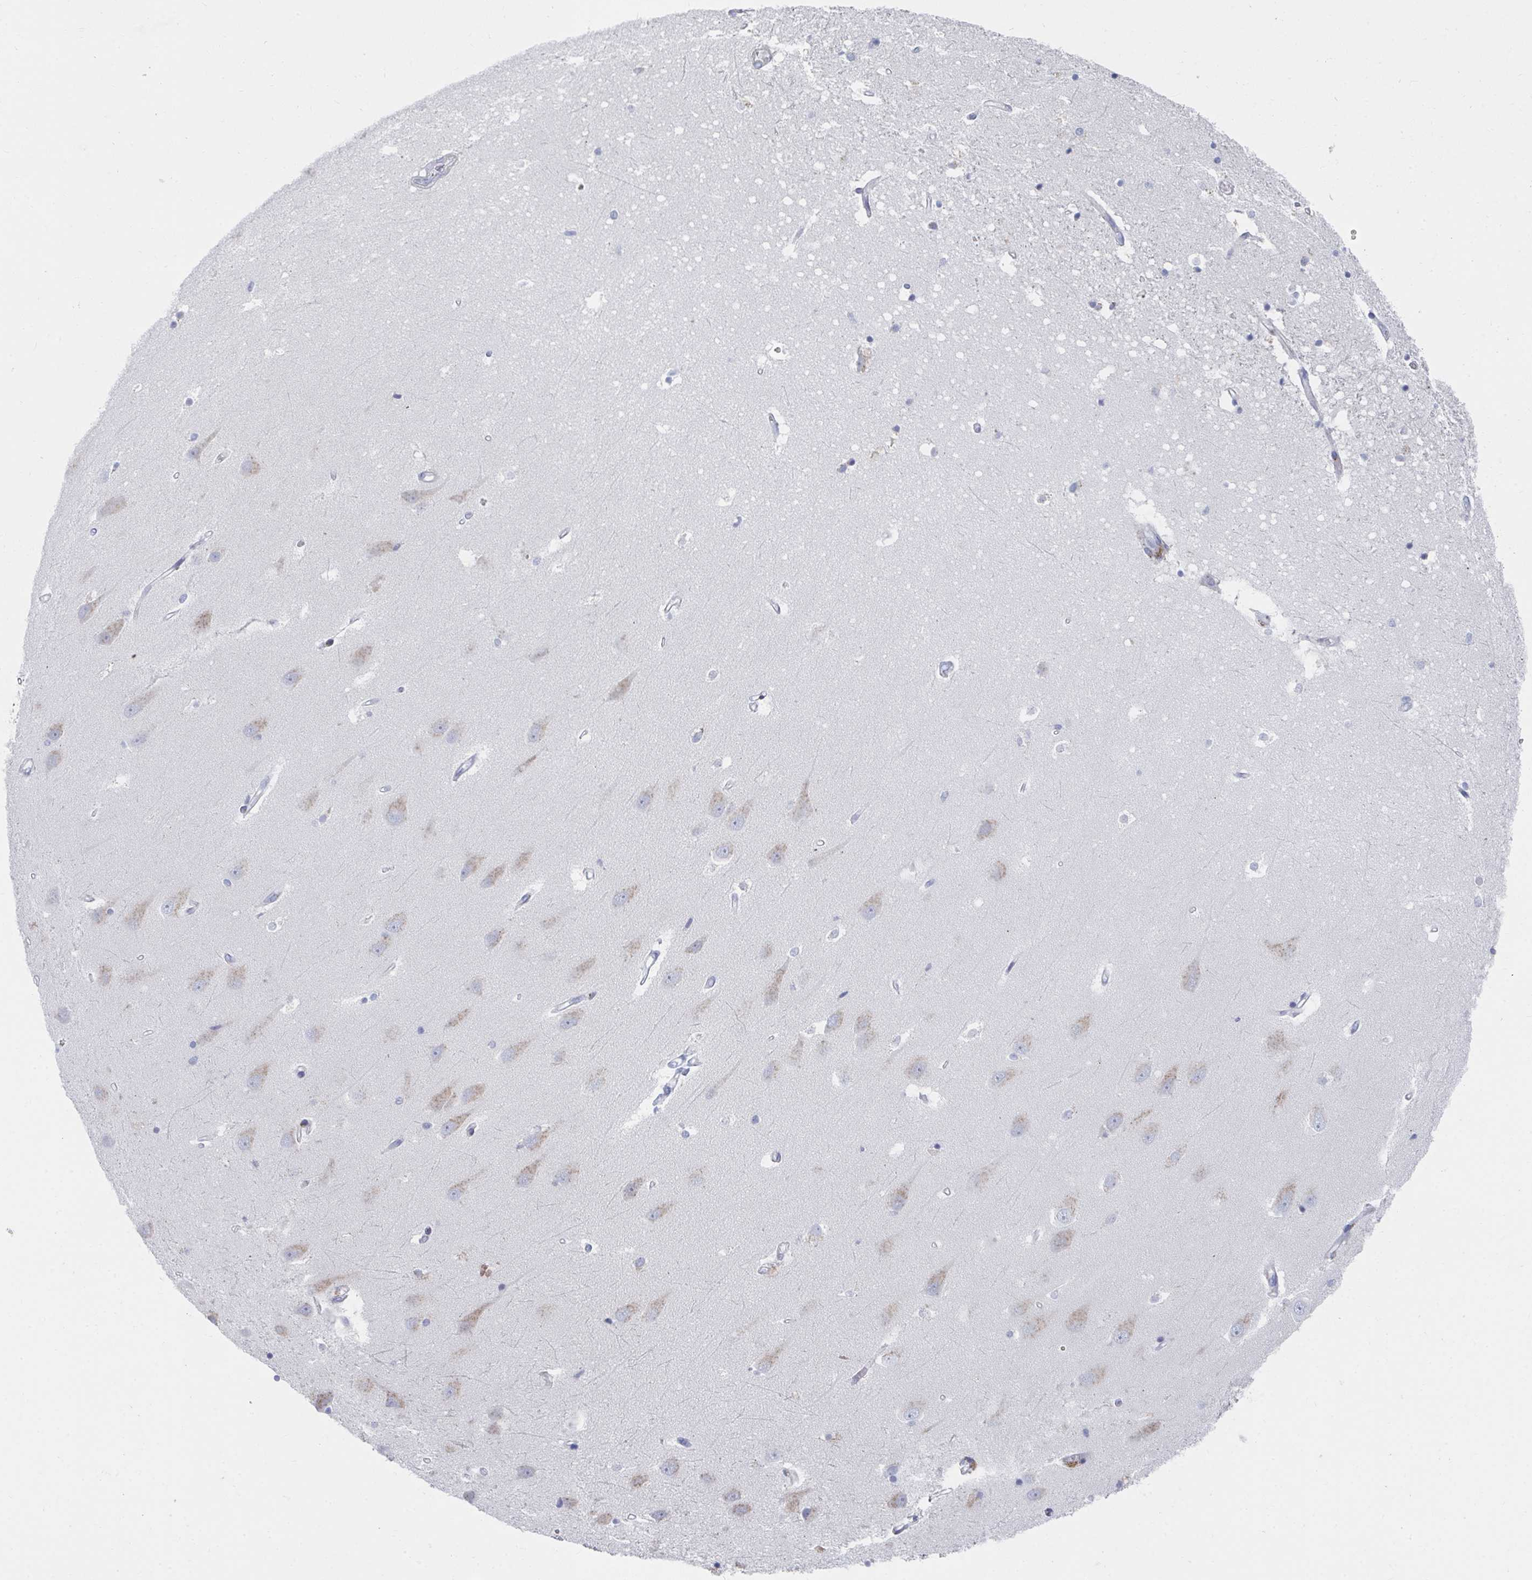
{"staining": {"intensity": "negative", "quantity": "none", "location": "none"}, "tissue": "hippocampus", "cell_type": "Glial cells", "image_type": "normal", "snomed": [{"axis": "morphology", "description": "Normal tissue, NOS"}, {"axis": "topography", "description": "Hippocampus"}], "caption": "Immunohistochemistry (IHC) histopathology image of benign hippocampus stained for a protein (brown), which shows no expression in glial cells. (DAB (3,3'-diaminobenzidine) immunohistochemistry, high magnification).", "gene": "PSMG1", "patient": {"sex": "male", "age": 63}}